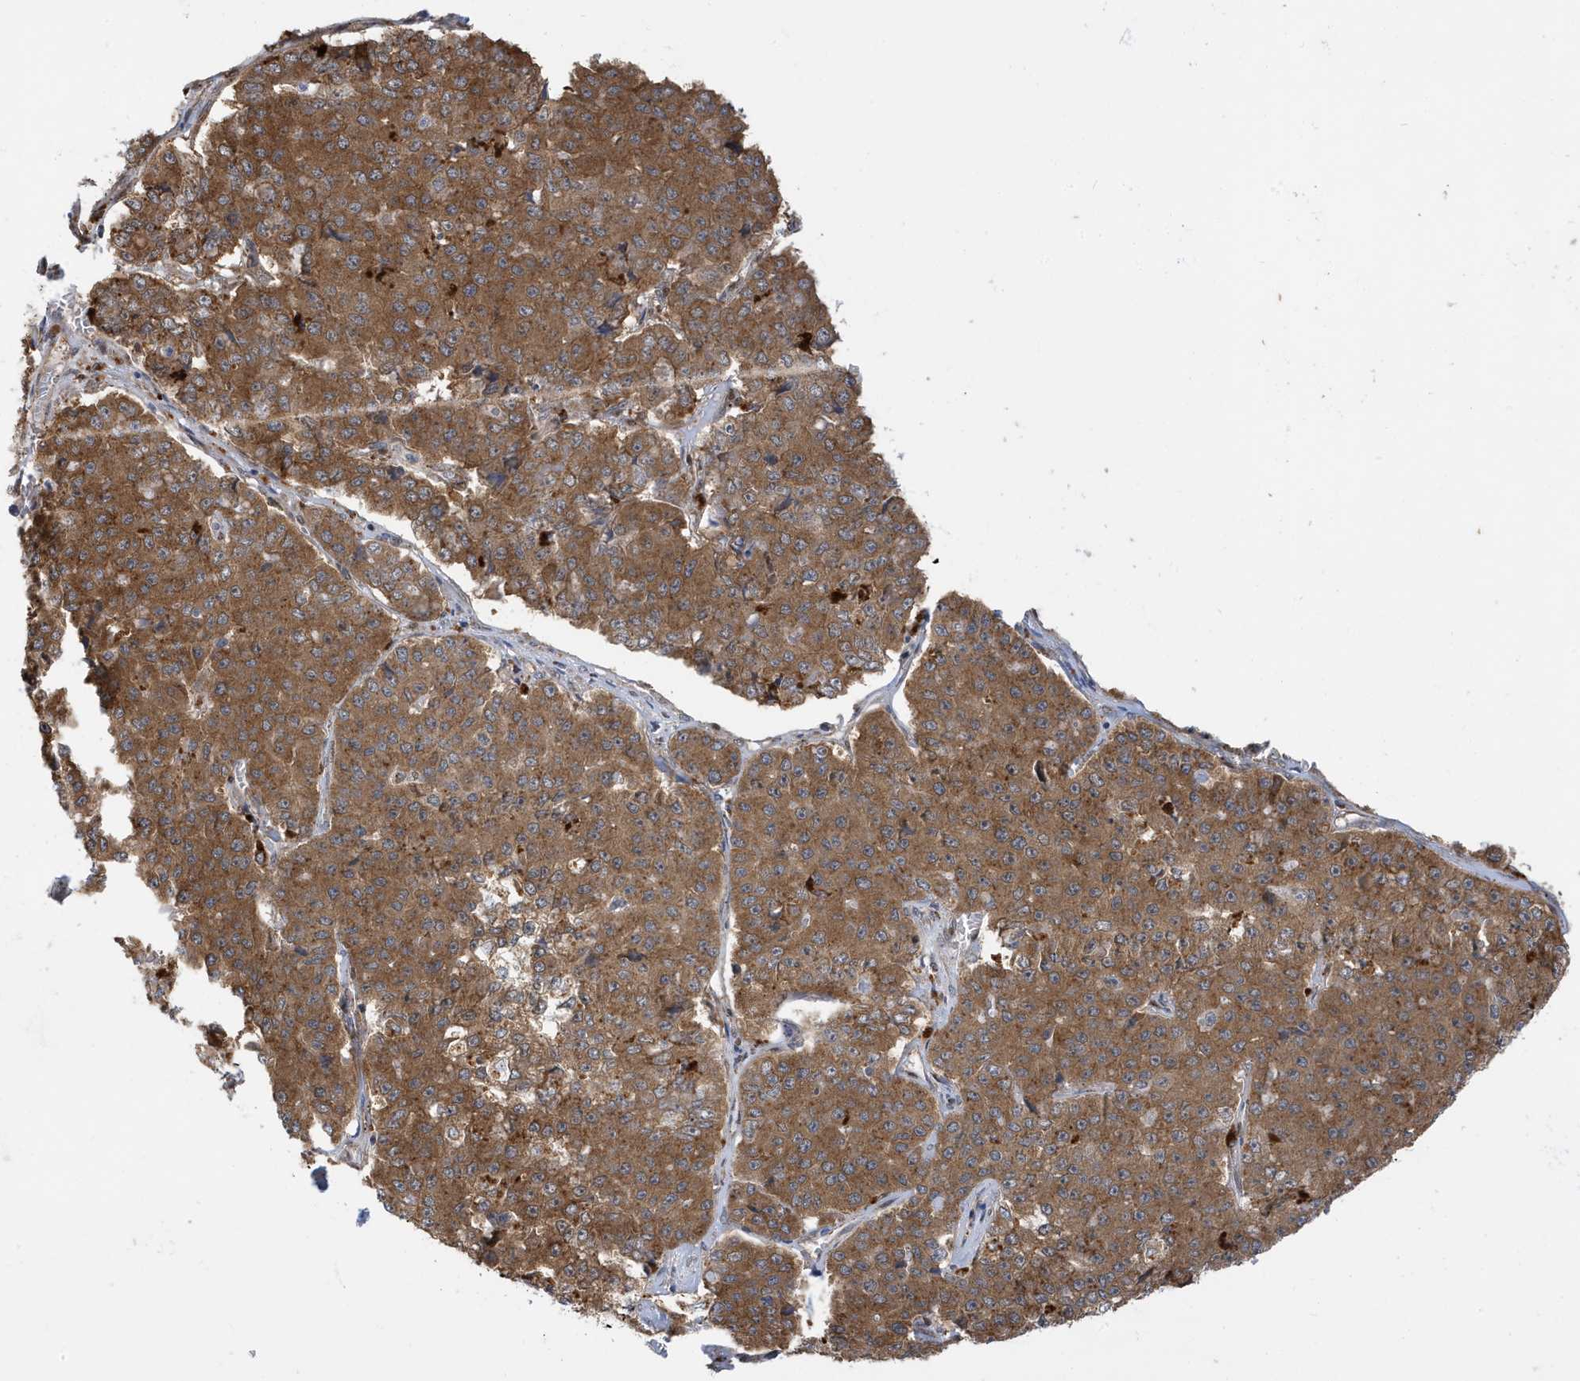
{"staining": {"intensity": "moderate", "quantity": ">75%", "location": "cytoplasmic/membranous"}, "tissue": "pancreatic cancer", "cell_type": "Tumor cells", "image_type": "cancer", "snomed": [{"axis": "morphology", "description": "Adenocarcinoma, NOS"}, {"axis": "topography", "description": "Pancreas"}], "caption": "A medium amount of moderate cytoplasmic/membranous staining is appreciated in about >75% of tumor cells in adenocarcinoma (pancreatic) tissue.", "gene": "ZNF507", "patient": {"sex": "male", "age": 50}}